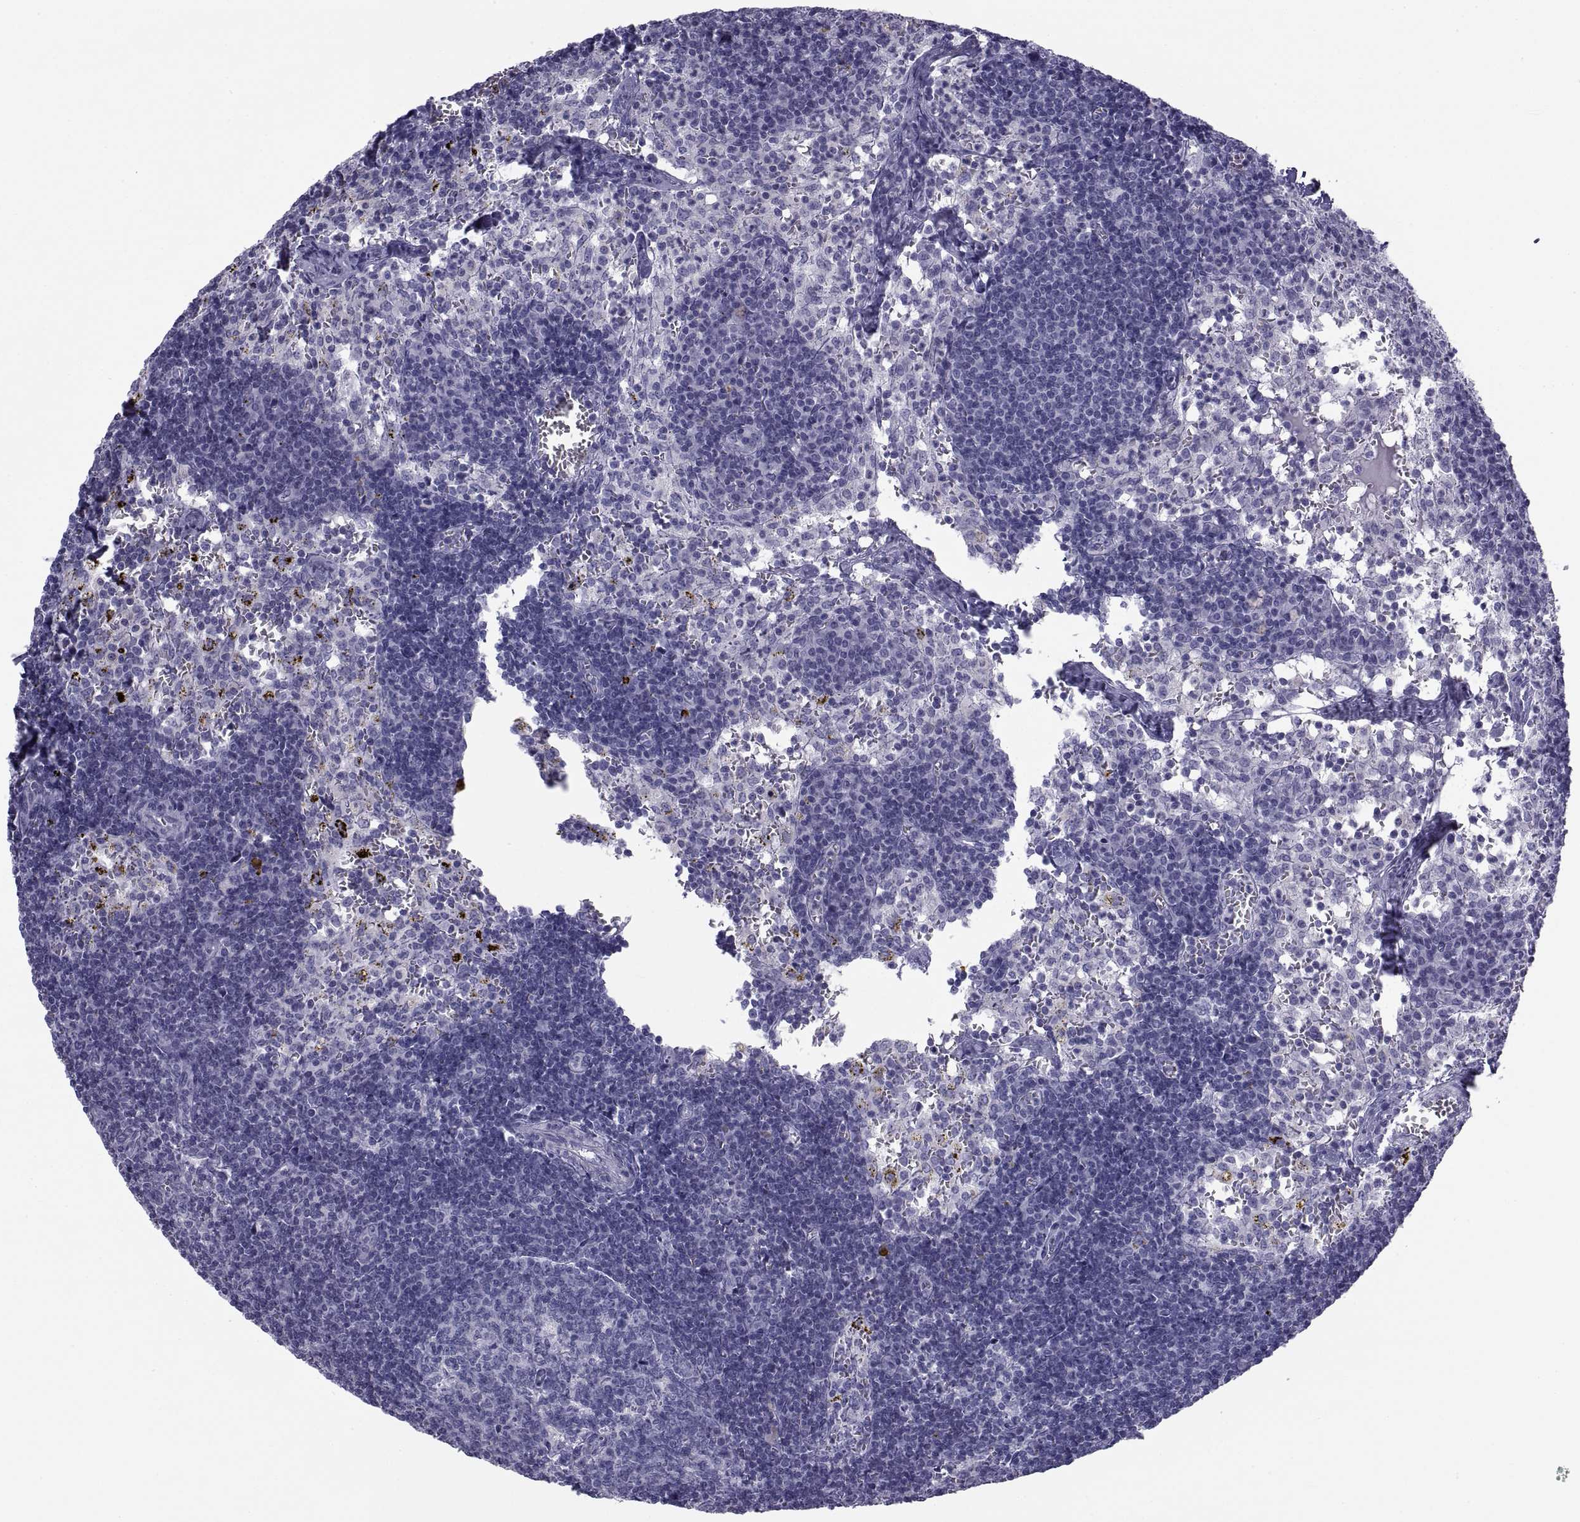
{"staining": {"intensity": "negative", "quantity": "none", "location": "none"}, "tissue": "lymph node", "cell_type": "Germinal center cells", "image_type": "normal", "snomed": [{"axis": "morphology", "description": "Normal tissue, NOS"}, {"axis": "topography", "description": "Lymph node"}], "caption": "Immunohistochemistry image of unremarkable lymph node: lymph node stained with DAB (3,3'-diaminobenzidine) exhibits no significant protein expression in germinal center cells.", "gene": "NPTX2", "patient": {"sex": "female", "age": 52}}